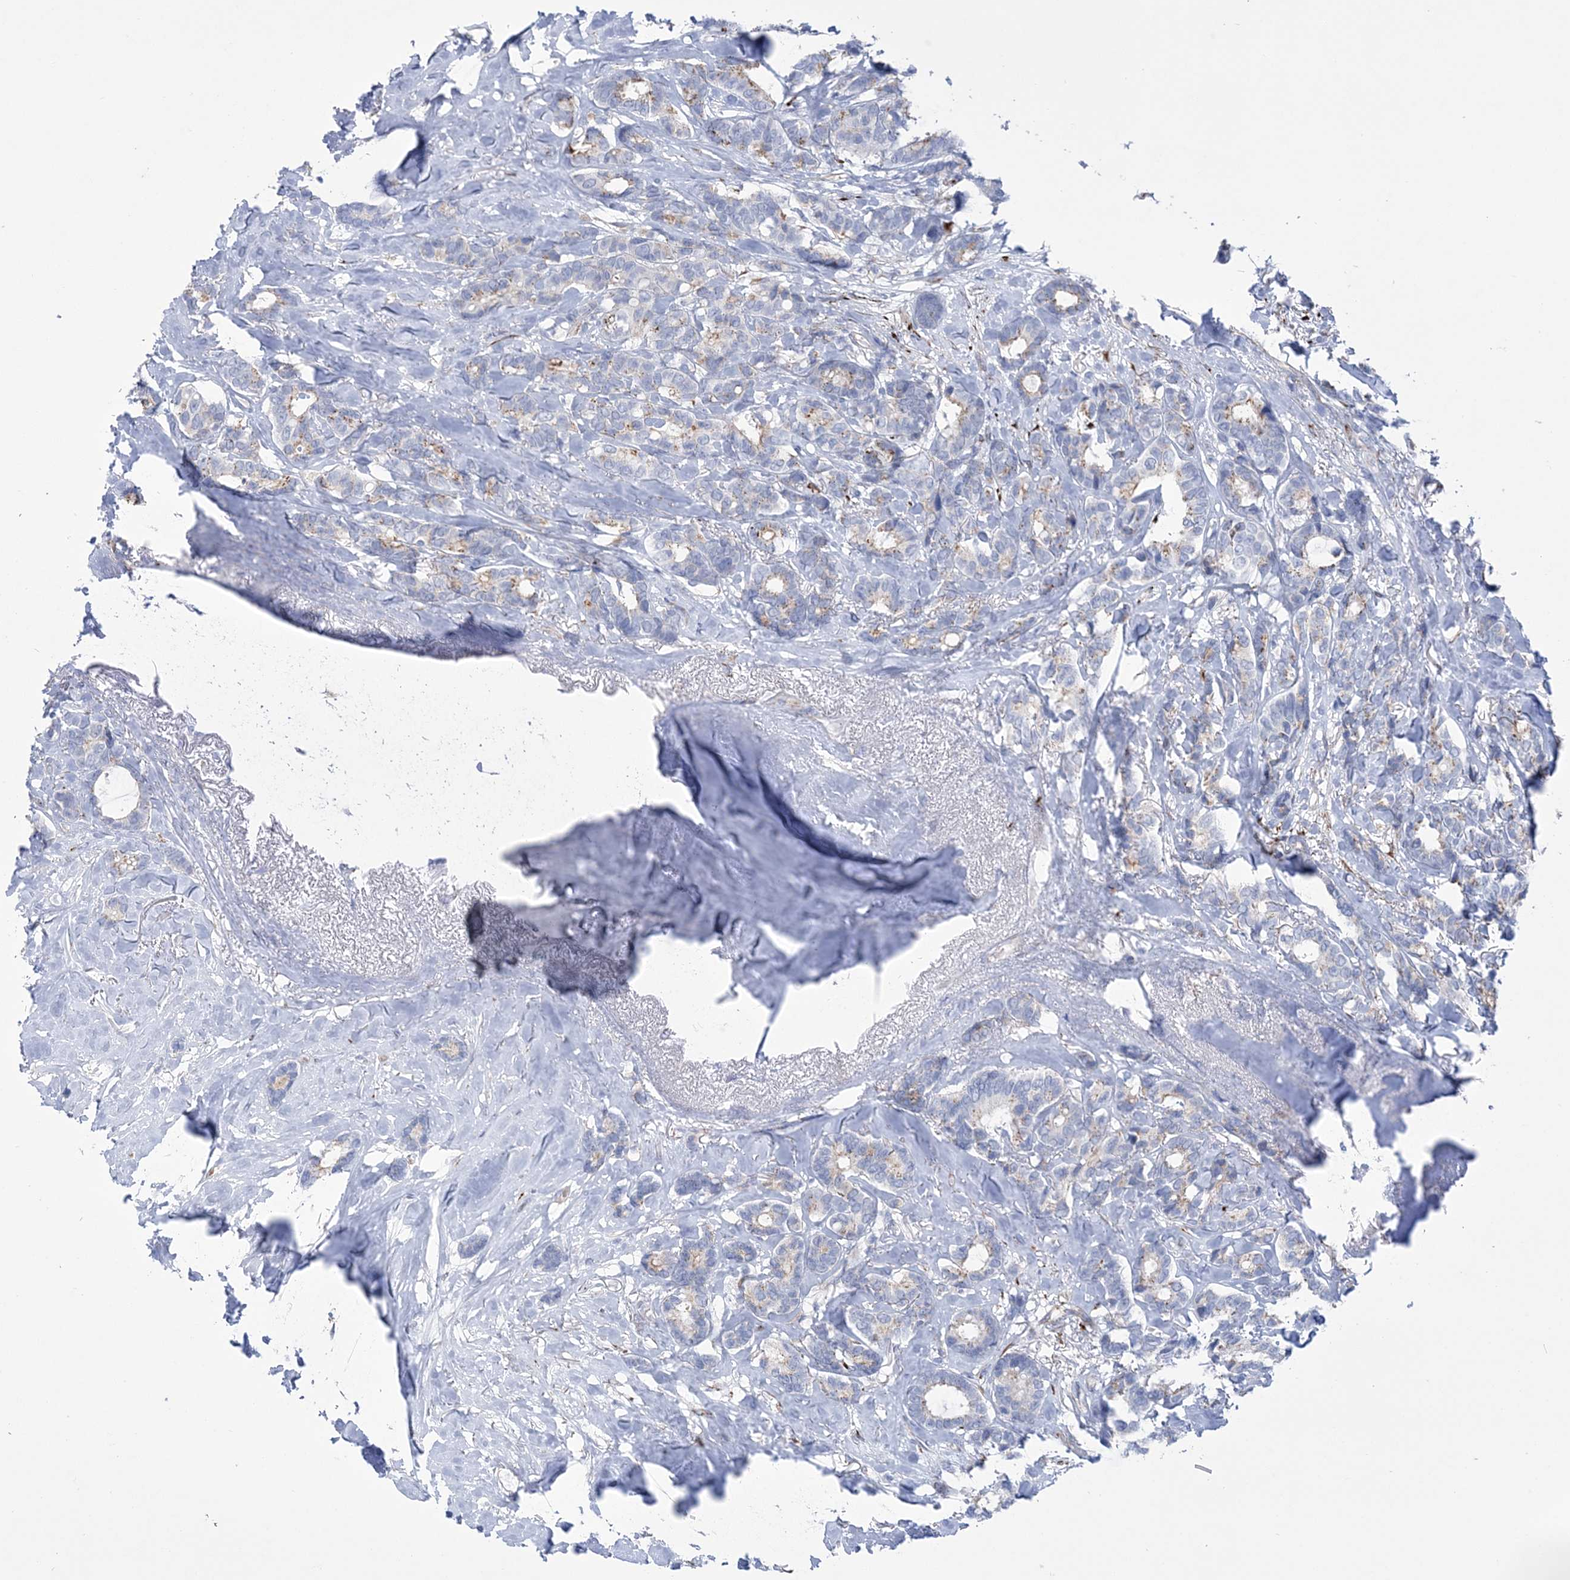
{"staining": {"intensity": "negative", "quantity": "none", "location": "none"}, "tissue": "breast cancer", "cell_type": "Tumor cells", "image_type": "cancer", "snomed": [{"axis": "morphology", "description": "Duct carcinoma"}, {"axis": "topography", "description": "Breast"}], "caption": "Human breast cancer (invasive ductal carcinoma) stained for a protein using immunohistochemistry exhibits no expression in tumor cells.", "gene": "RAB11FIP5", "patient": {"sex": "female", "age": 87}}